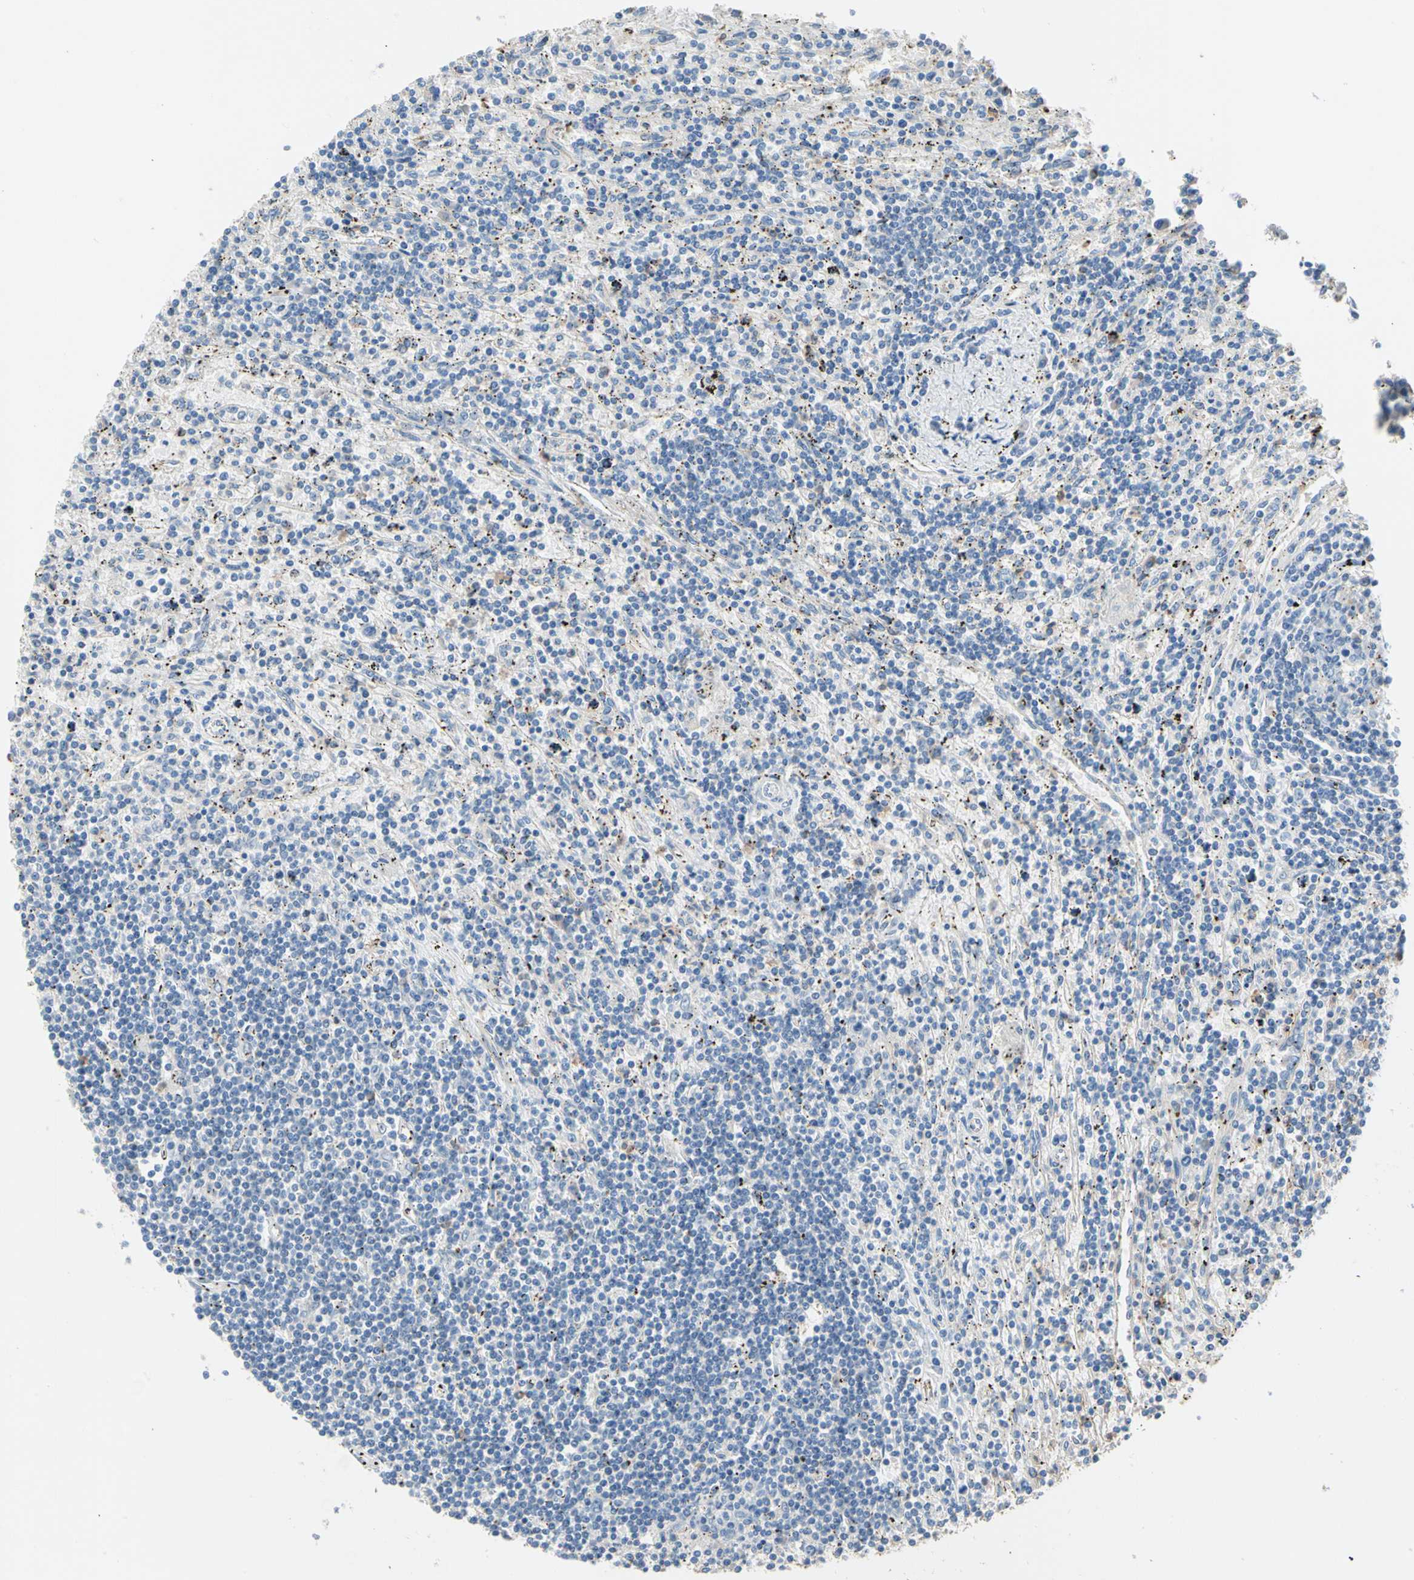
{"staining": {"intensity": "negative", "quantity": "none", "location": "none"}, "tissue": "lymphoma", "cell_type": "Tumor cells", "image_type": "cancer", "snomed": [{"axis": "morphology", "description": "Malignant lymphoma, non-Hodgkin's type, Low grade"}, {"axis": "topography", "description": "Spleen"}], "caption": "High power microscopy image of an IHC photomicrograph of malignant lymphoma, non-Hodgkin's type (low-grade), revealing no significant staining in tumor cells.", "gene": "BBOX1", "patient": {"sex": "male", "age": 76}}